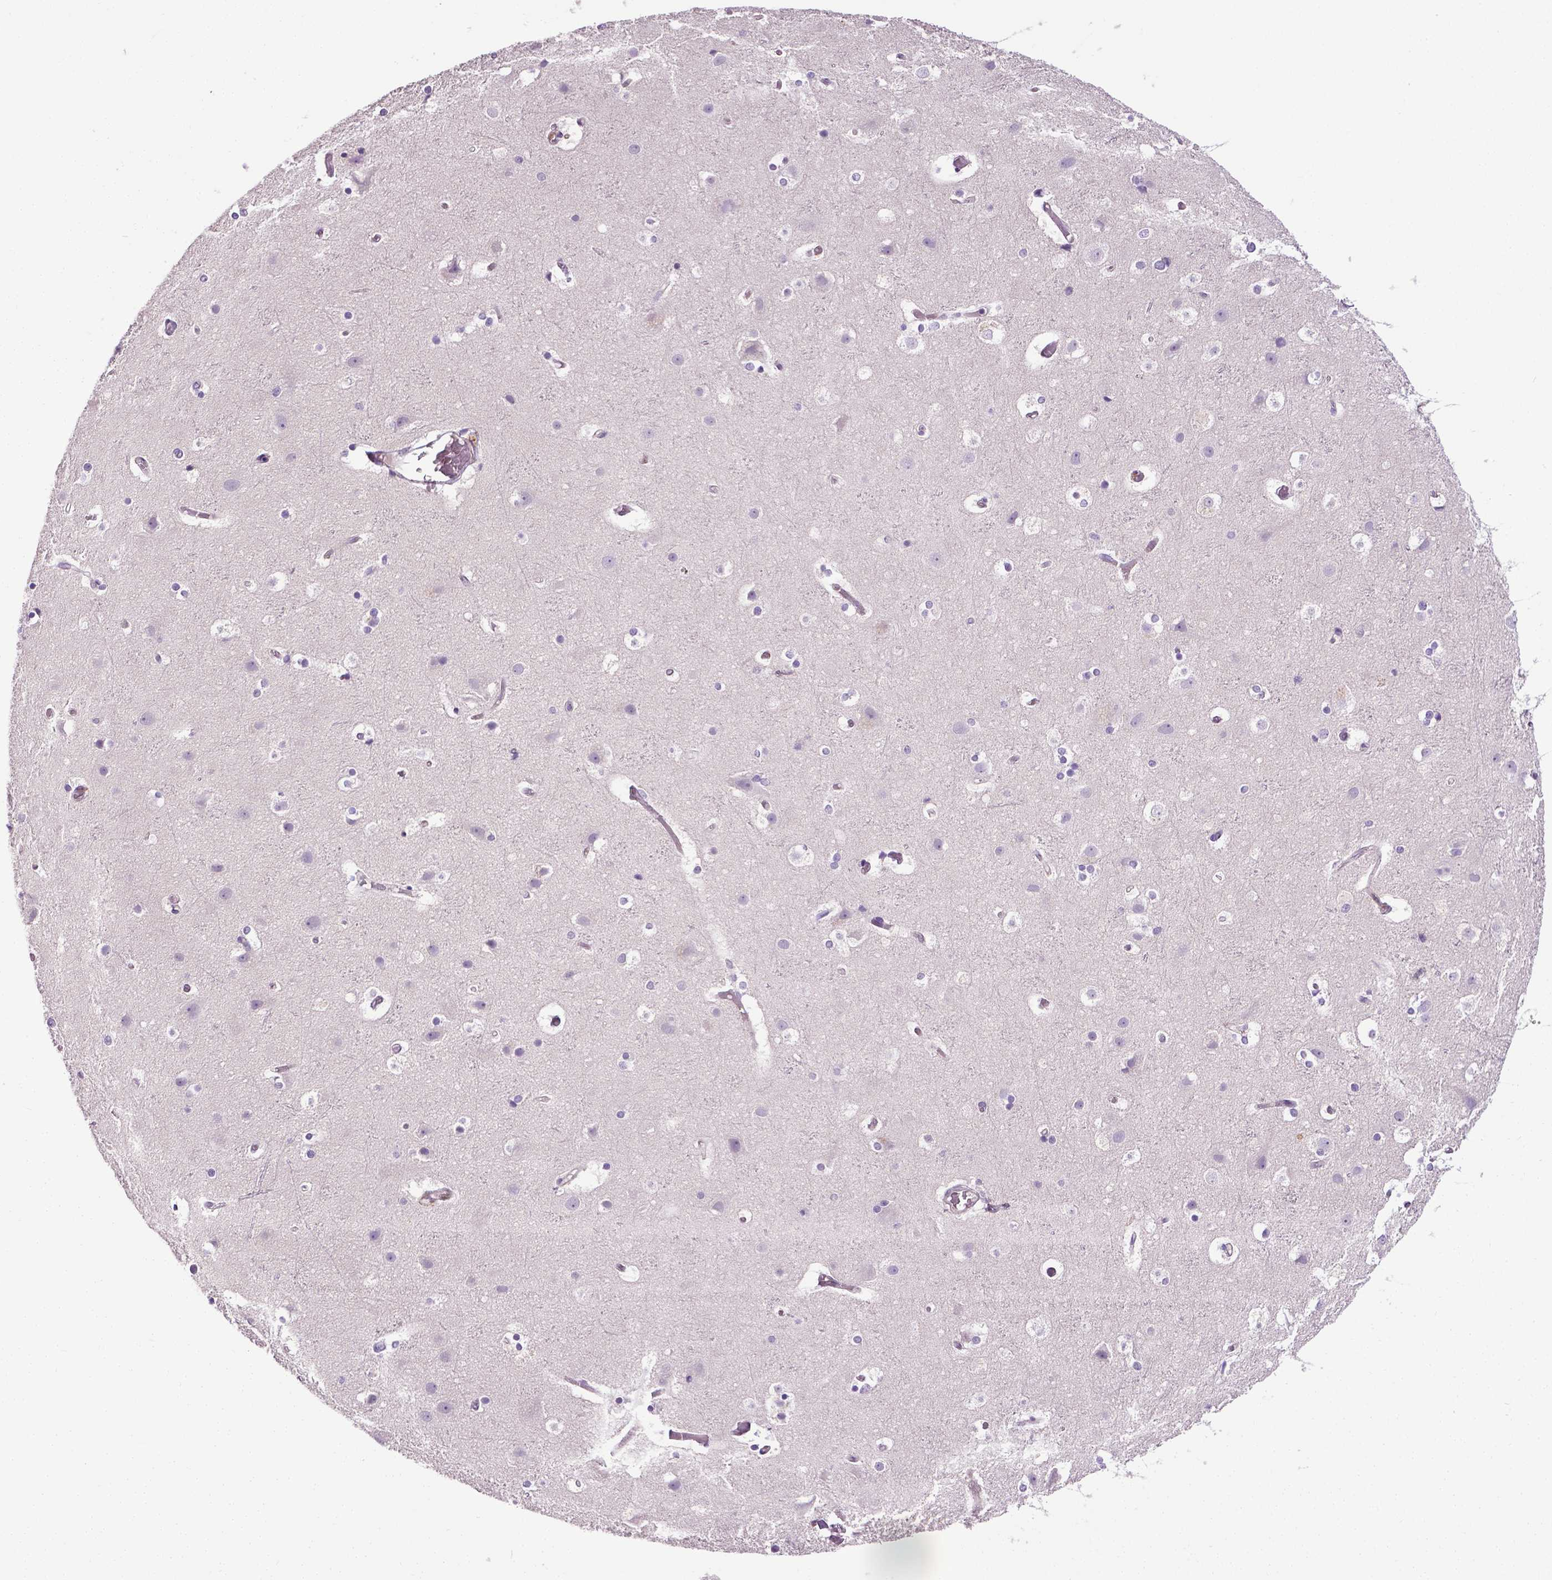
{"staining": {"intensity": "weak", "quantity": "<25%", "location": "cytoplasmic/membranous"}, "tissue": "cerebral cortex", "cell_type": "Endothelial cells", "image_type": "normal", "snomed": [{"axis": "morphology", "description": "Normal tissue, NOS"}, {"axis": "topography", "description": "Cerebral cortex"}], "caption": "A histopathology image of cerebral cortex stained for a protein demonstrates no brown staining in endothelial cells.", "gene": "PTGER3", "patient": {"sex": "female", "age": 52}}